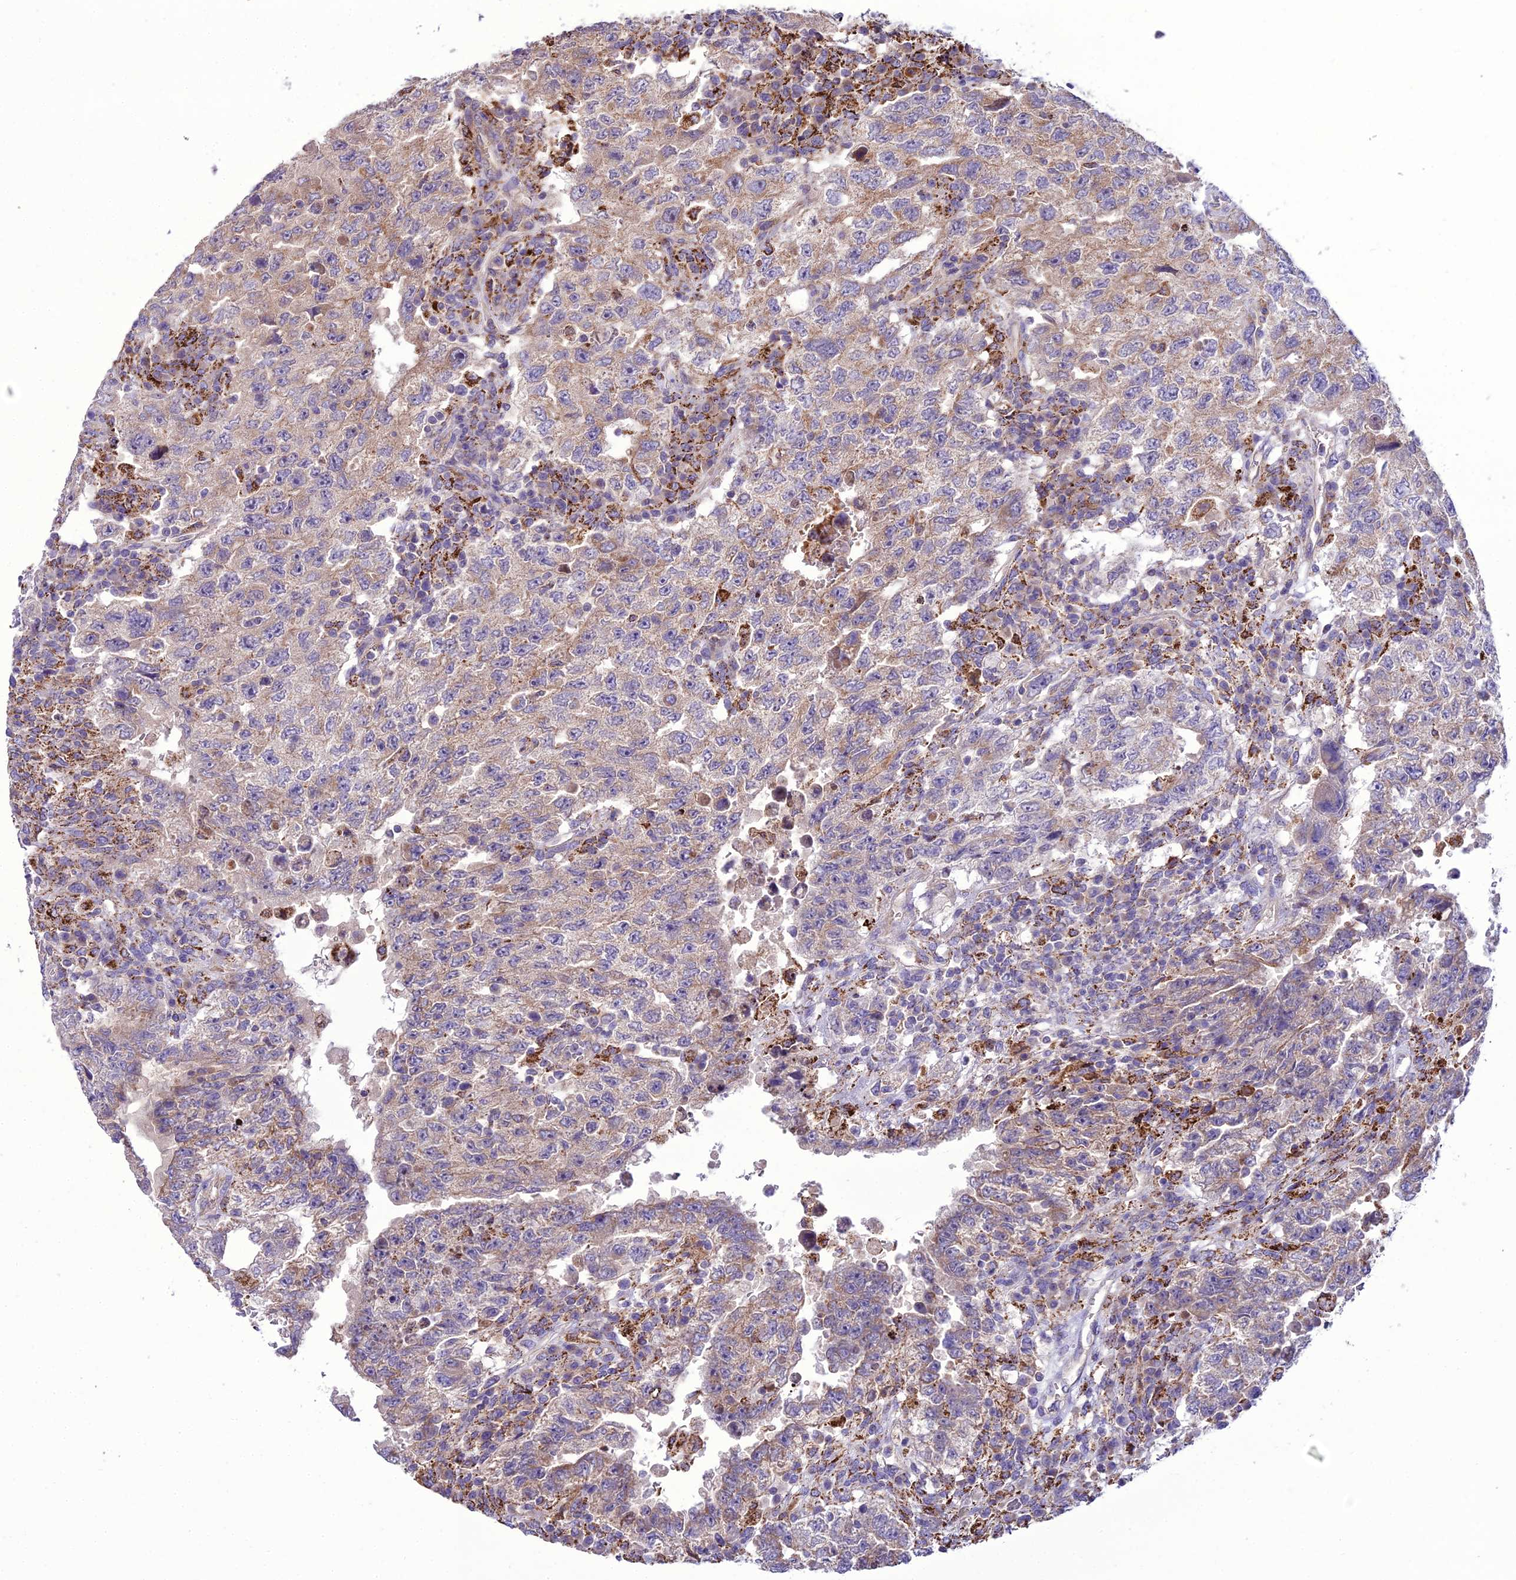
{"staining": {"intensity": "weak", "quantity": "<25%", "location": "cytoplasmic/membranous"}, "tissue": "testis cancer", "cell_type": "Tumor cells", "image_type": "cancer", "snomed": [{"axis": "morphology", "description": "Carcinoma, Embryonal, NOS"}, {"axis": "topography", "description": "Testis"}], "caption": "Immunohistochemistry of testis cancer exhibits no positivity in tumor cells.", "gene": "TBC1D24", "patient": {"sex": "male", "age": 26}}